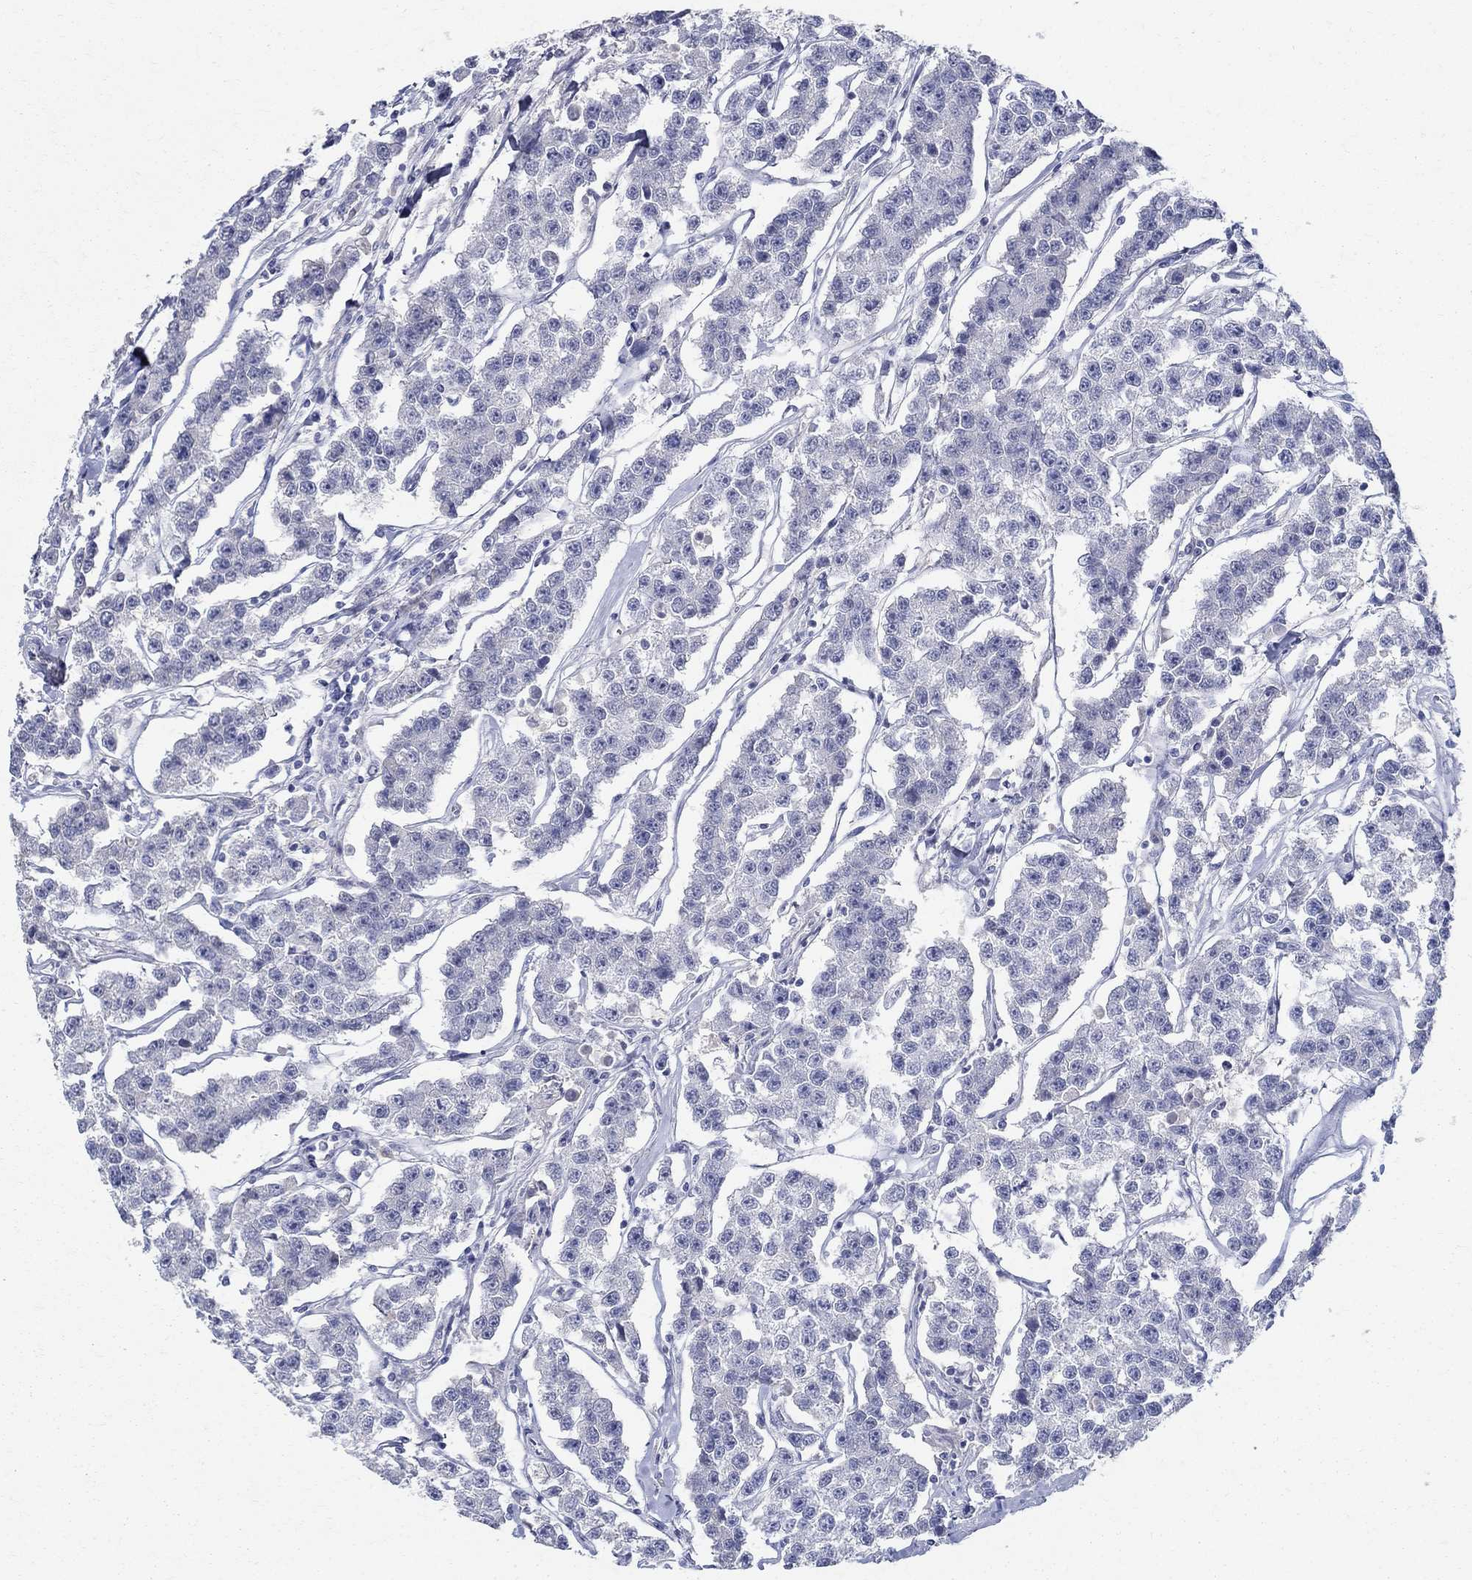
{"staining": {"intensity": "negative", "quantity": "none", "location": "none"}, "tissue": "testis cancer", "cell_type": "Tumor cells", "image_type": "cancer", "snomed": [{"axis": "morphology", "description": "Seminoma, NOS"}, {"axis": "topography", "description": "Testis"}], "caption": "The histopathology image shows no staining of tumor cells in testis cancer. (DAB (3,3'-diaminobenzidine) immunohistochemistry (IHC), high magnification).", "gene": "SOX2", "patient": {"sex": "male", "age": 59}}